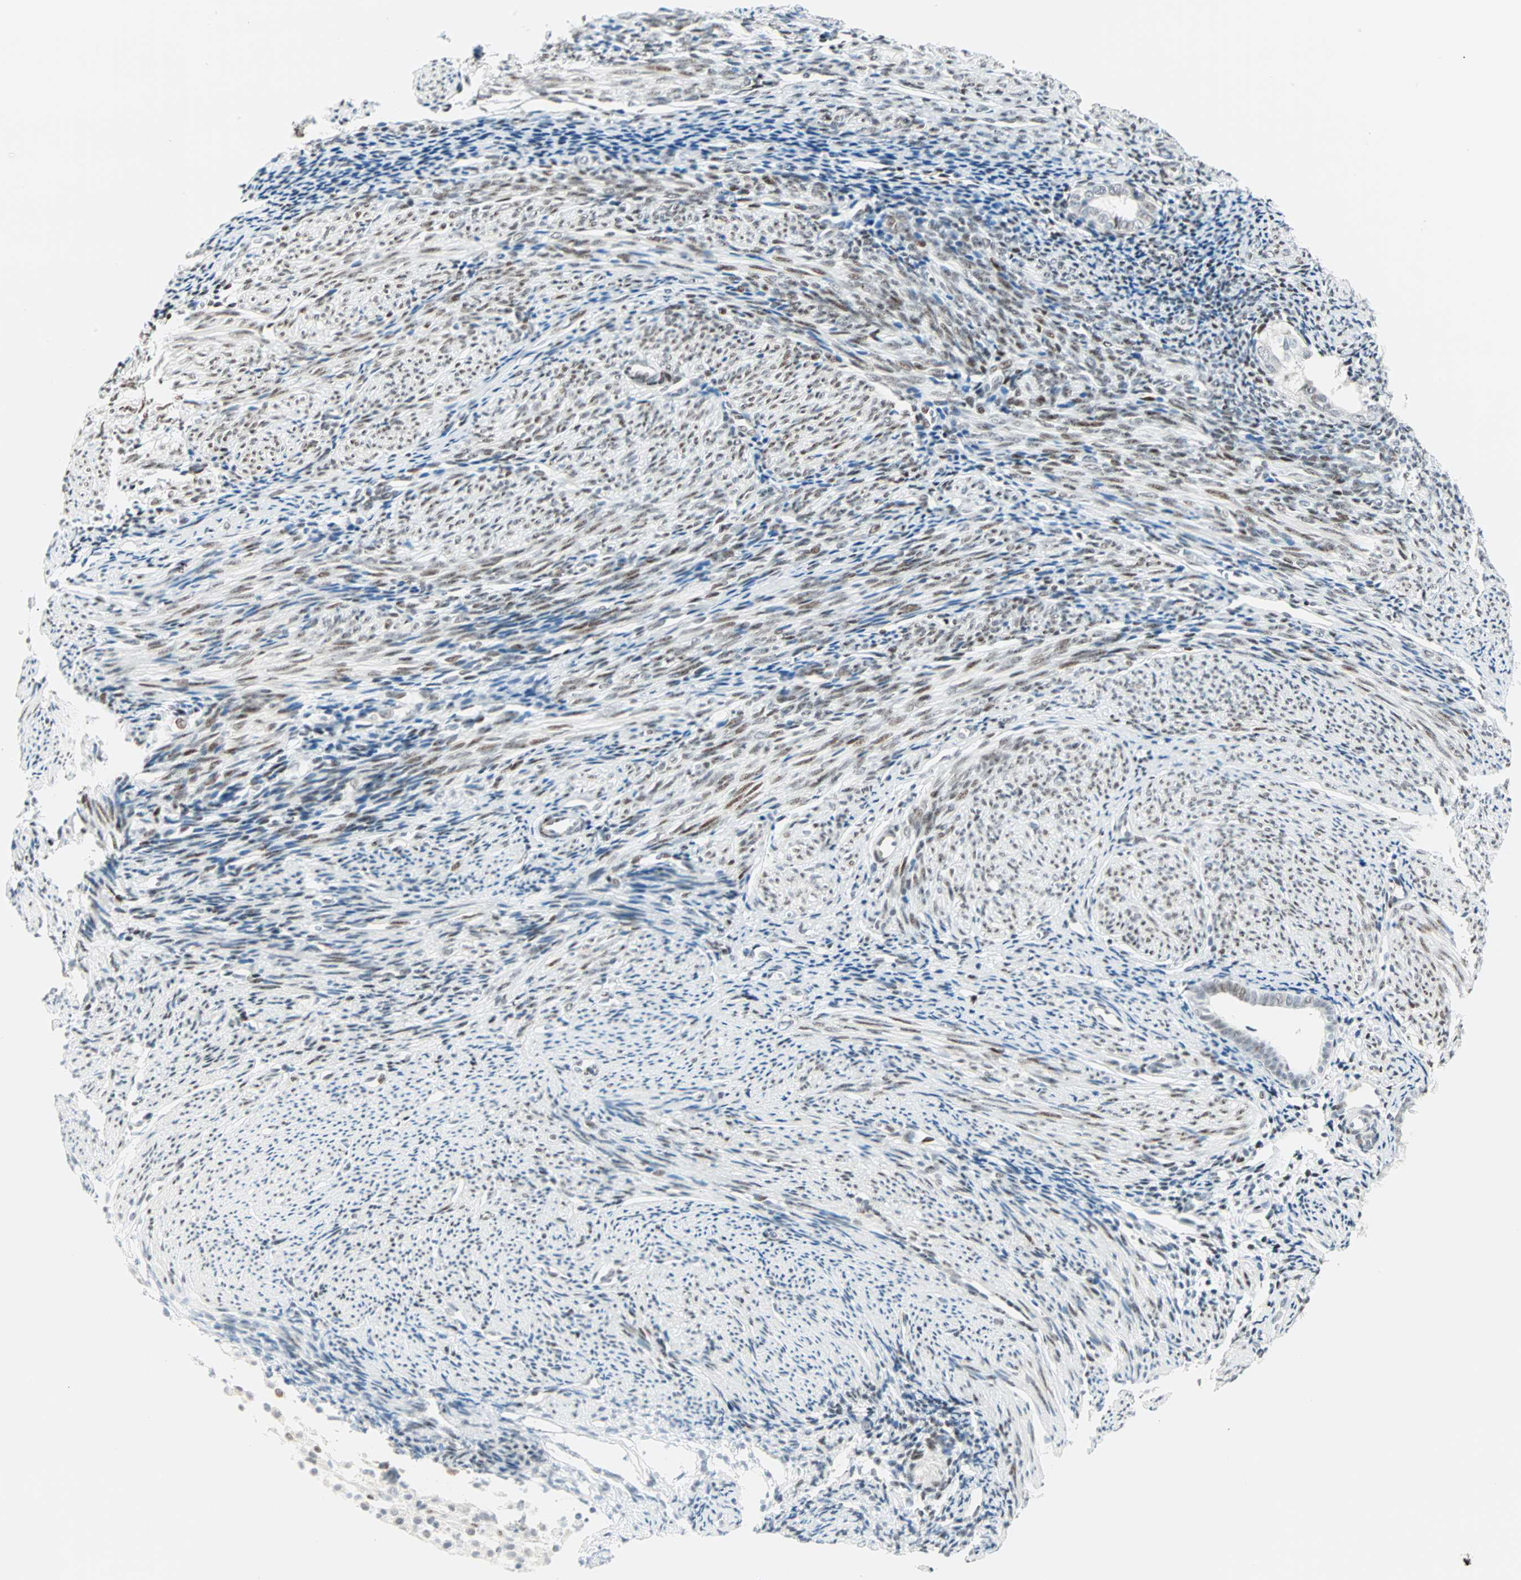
{"staining": {"intensity": "weak", "quantity": "25%-75%", "location": "nuclear"}, "tissue": "endometrium", "cell_type": "Cells in endometrial stroma", "image_type": "normal", "snomed": [{"axis": "morphology", "description": "Normal tissue, NOS"}, {"axis": "topography", "description": "Smooth muscle"}, {"axis": "topography", "description": "Endometrium"}], "caption": "Immunohistochemical staining of normal endometrium shows weak nuclear protein expression in approximately 25%-75% of cells in endometrial stroma. (DAB (3,3'-diaminobenzidine) = brown stain, brightfield microscopy at high magnification).", "gene": "PKNOX1", "patient": {"sex": "female", "age": 57}}